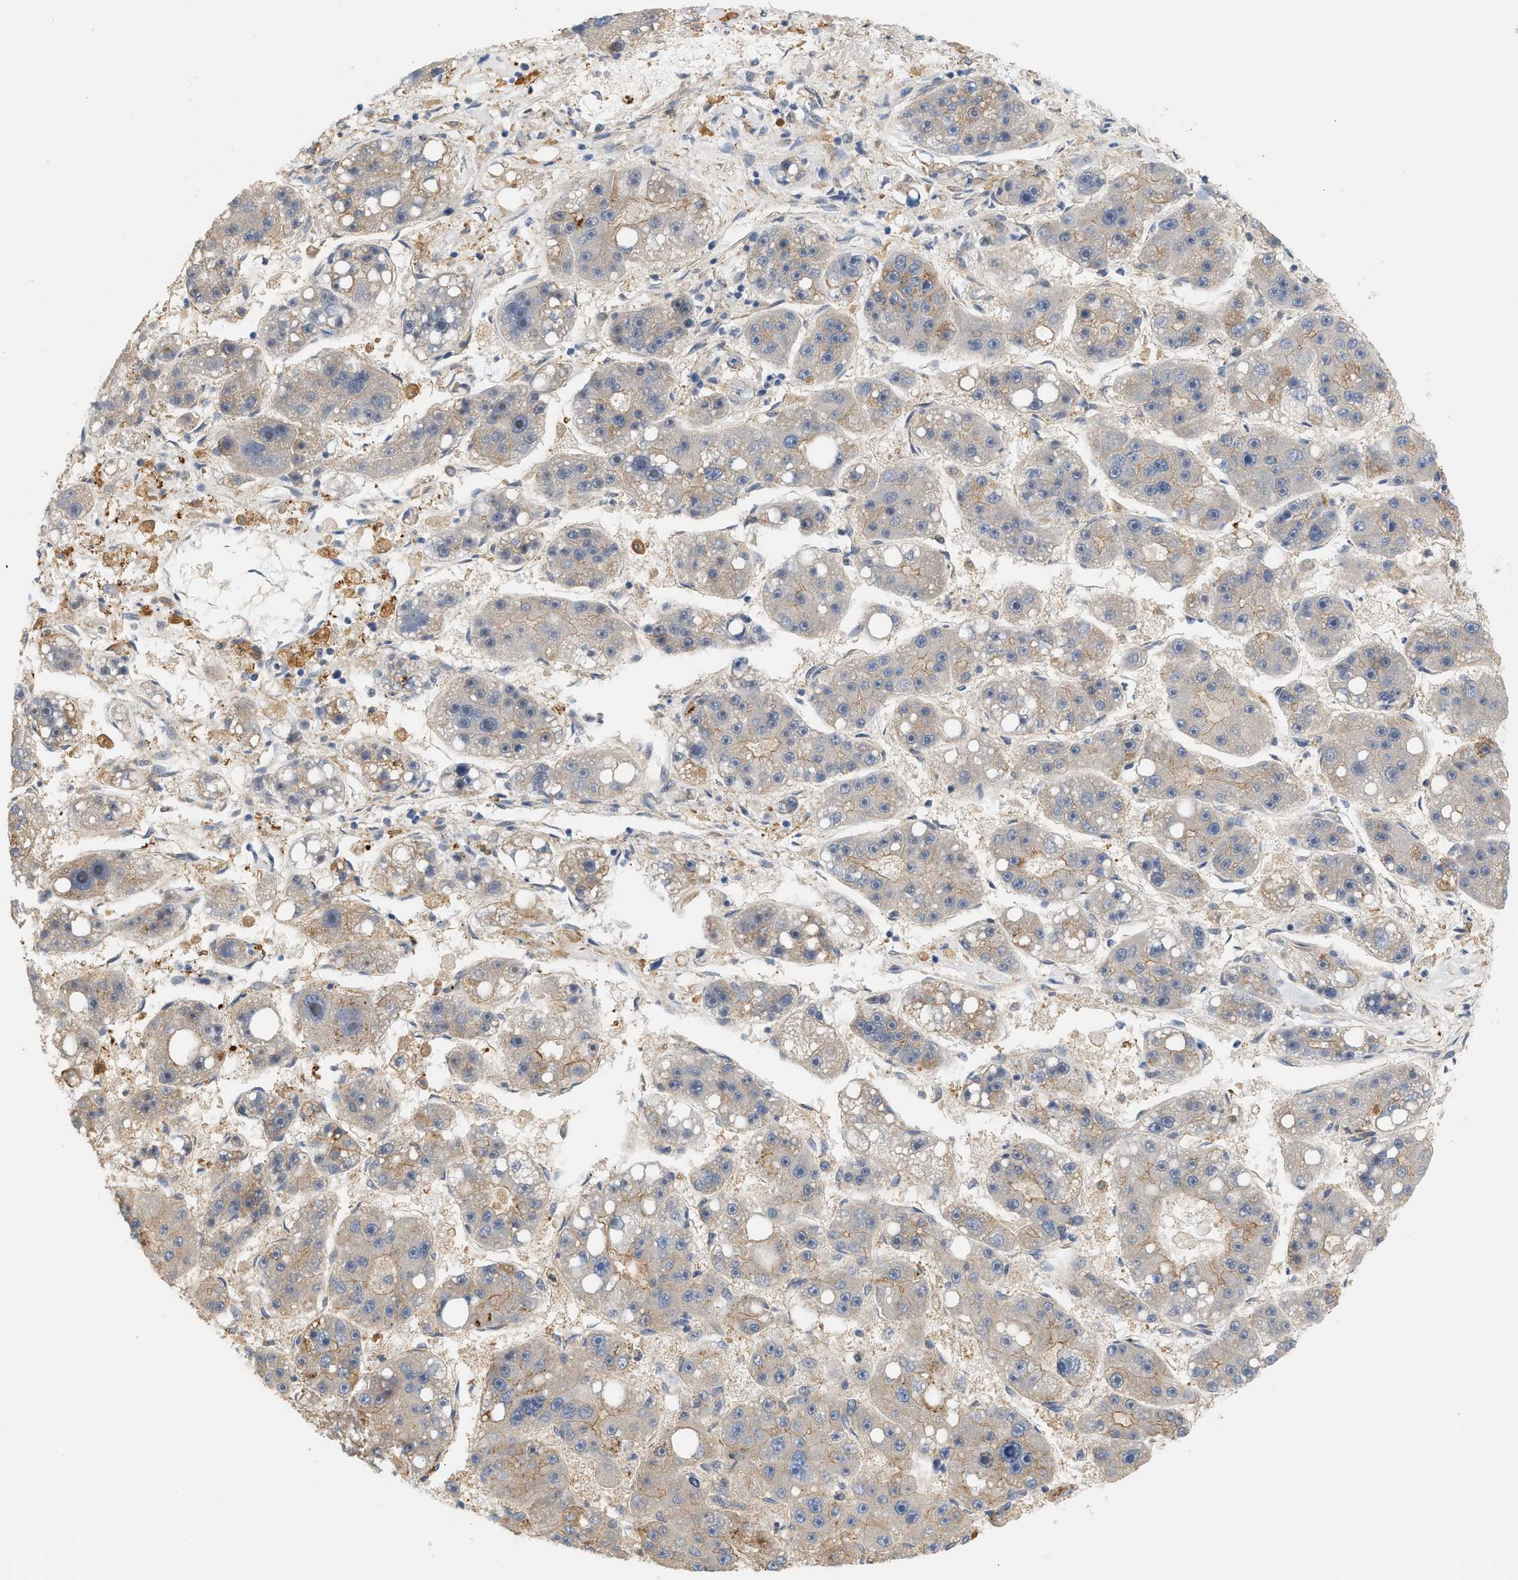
{"staining": {"intensity": "weak", "quantity": "<25%", "location": "cytoplasmic/membranous"}, "tissue": "liver cancer", "cell_type": "Tumor cells", "image_type": "cancer", "snomed": [{"axis": "morphology", "description": "Carcinoma, Hepatocellular, NOS"}, {"axis": "topography", "description": "Liver"}], "caption": "Tumor cells are negative for brown protein staining in liver cancer.", "gene": "CTXN1", "patient": {"sex": "female", "age": 61}}